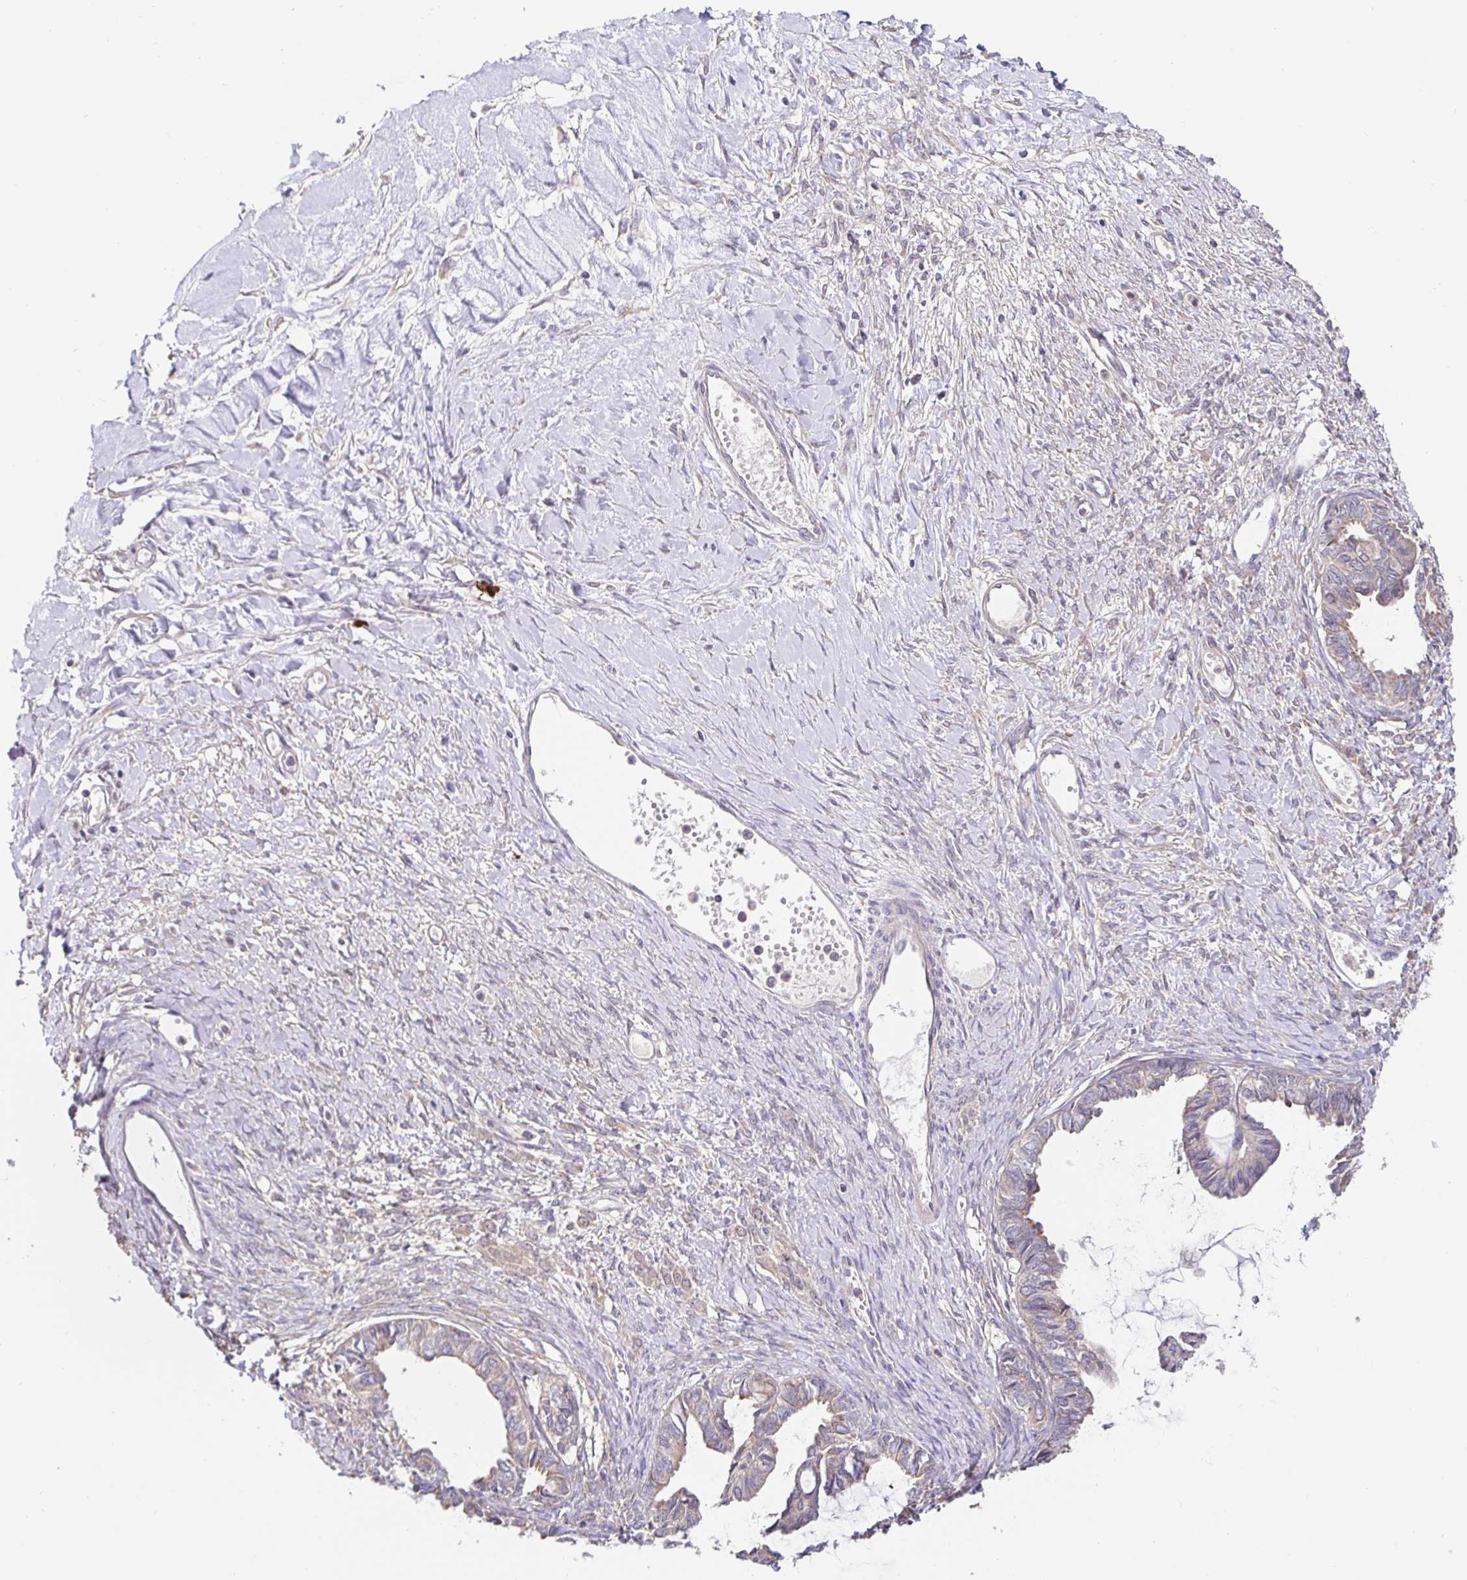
{"staining": {"intensity": "negative", "quantity": "none", "location": "none"}, "tissue": "ovarian cancer", "cell_type": "Tumor cells", "image_type": "cancer", "snomed": [{"axis": "morphology", "description": "Cystadenocarcinoma, mucinous, NOS"}, {"axis": "topography", "description": "Ovary"}], "caption": "Ovarian mucinous cystadenocarcinoma was stained to show a protein in brown. There is no significant positivity in tumor cells. (DAB immunohistochemistry with hematoxylin counter stain).", "gene": "HAGH", "patient": {"sex": "female", "age": 61}}